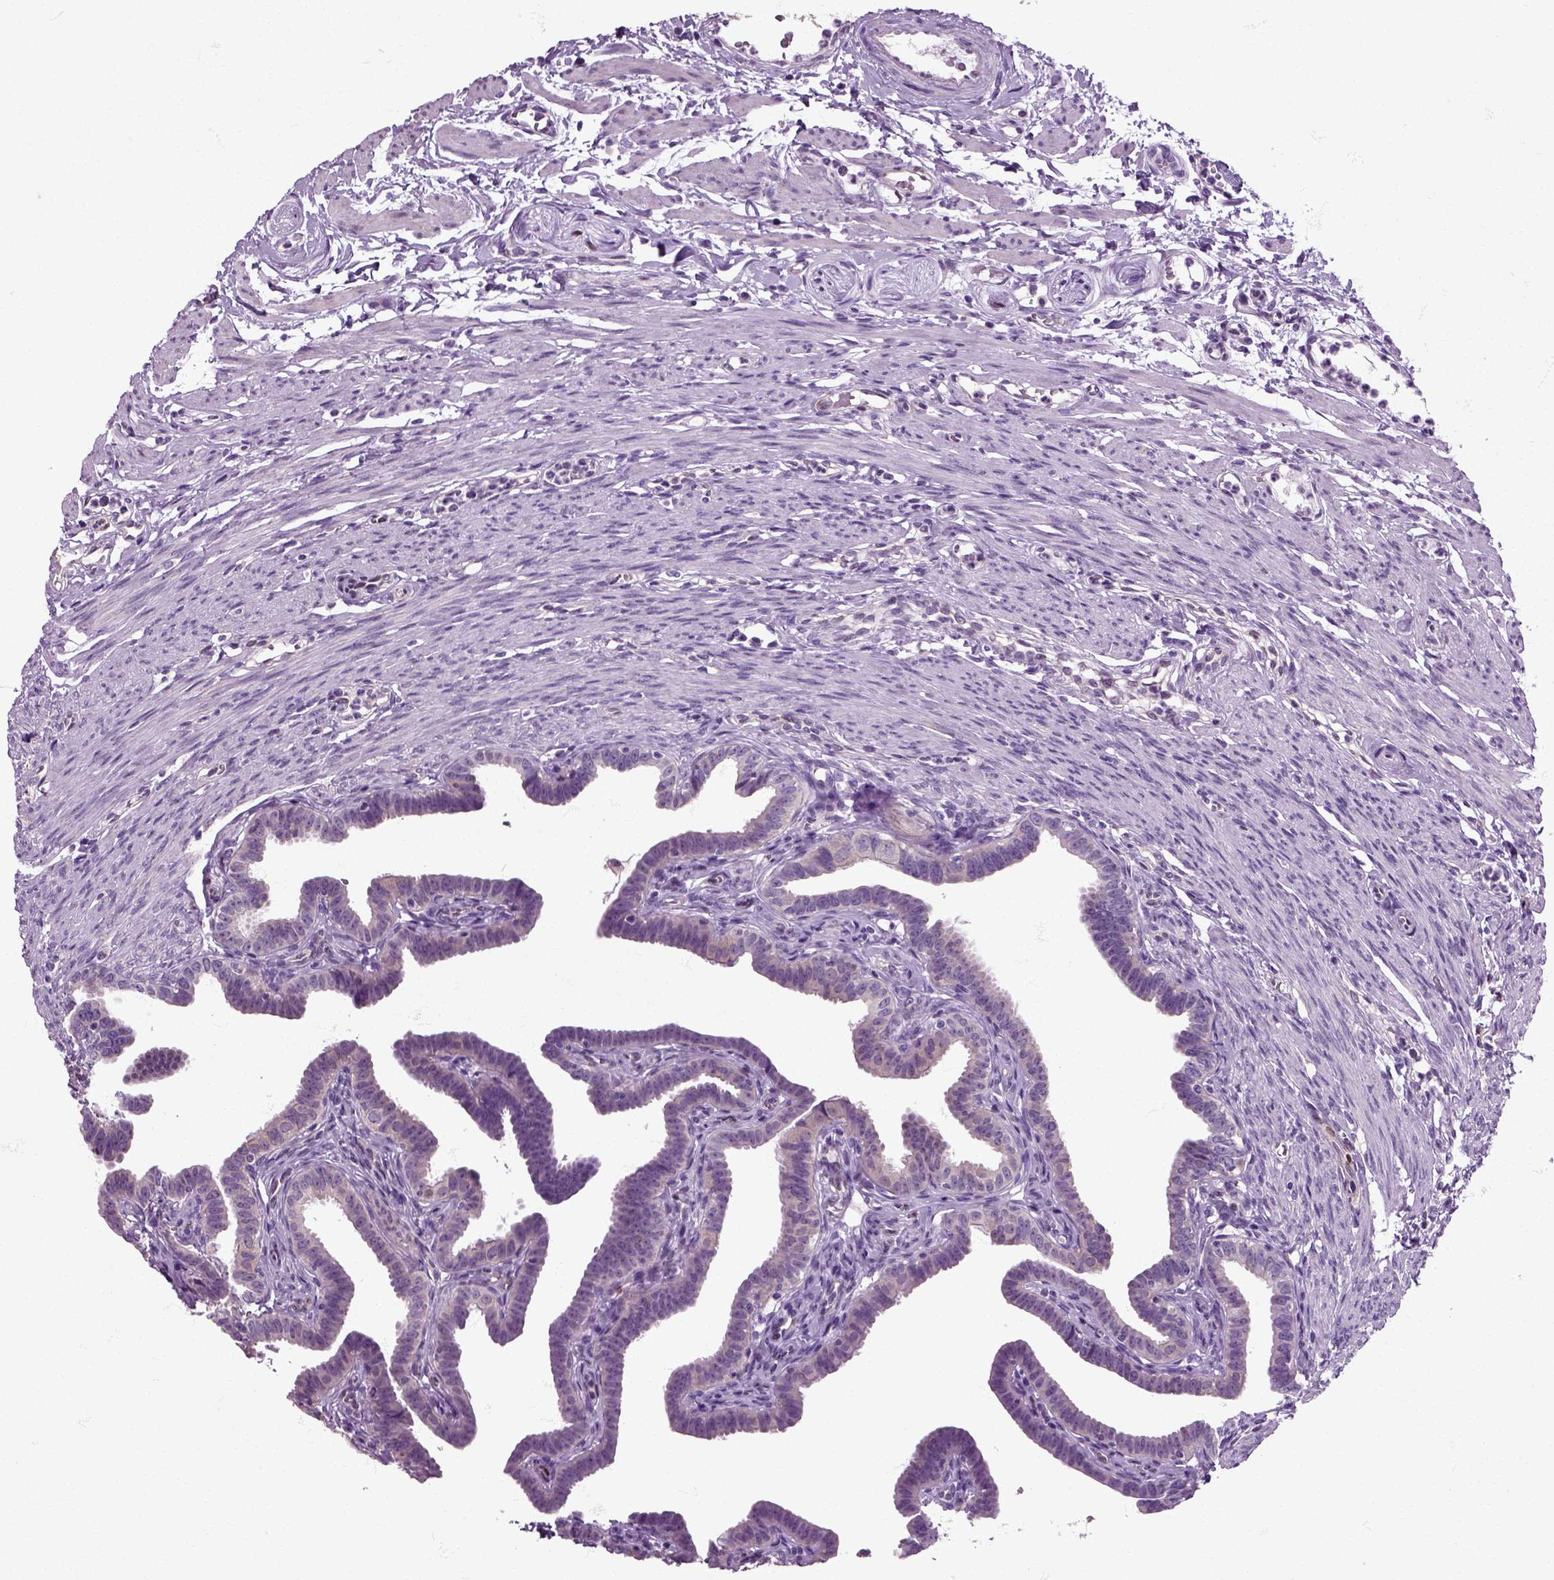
{"staining": {"intensity": "negative", "quantity": "none", "location": "none"}, "tissue": "fallopian tube", "cell_type": "Glandular cells", "image_type": "normal", "snomed": [{"axis": "morphology", "description": "Normal tissue, NOS"}, {"axis": "topography", "description": "Fallopian tube"}, {"axis": "topography", "description": "Ovary"}], "caption": "This is an IHC micrograph of benign human fallopian tube. There is no positivity in glandular cells.", "gene": "HSPA2", "patient": {"sex": "female", "age": 33}}